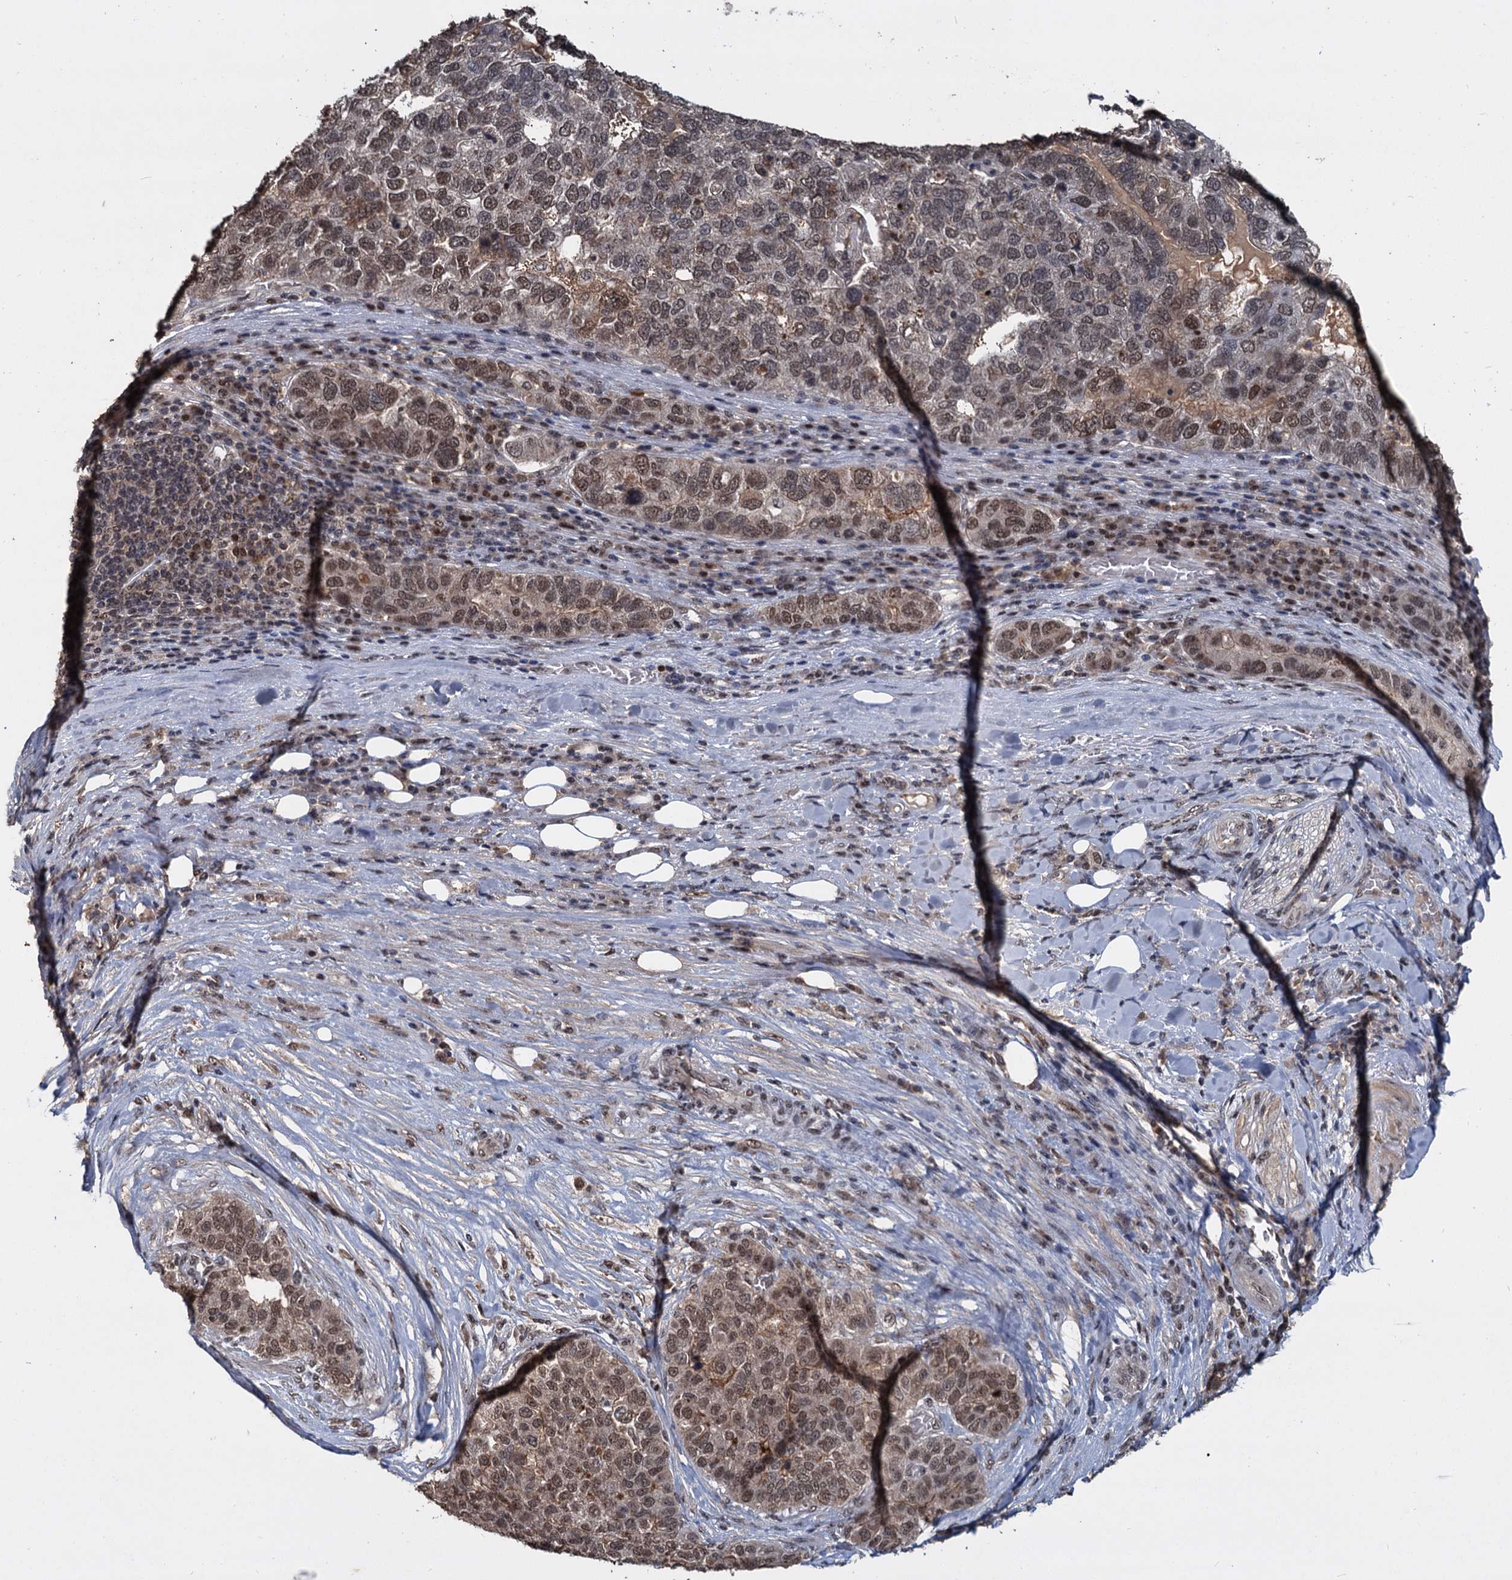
{"staining": {"intensity": "moderate", "quantity": ">75%", "location": "cytoplasmic/membranous,nuclear"}, "tissue": "pancreatic cancer", "cell_type": "Tumor cells", "image_type": "cancer", "snomed": [{"axis": "morphology", "description": "Adenocarcinoma, NOS"}, {"axis": "topography", "description": "Pancreas"}], "caption": "Immunohistochemistry image of pancreatic cancer (adenocarcinoma) stained for a protein (brown), which reveals medium levels of moderate cytoplasmic/membranous and nuclear positivity in approximately >75% of tumor cells.", "gene": "FAM216B", "patient": {"sex": "female", "age": 61}}